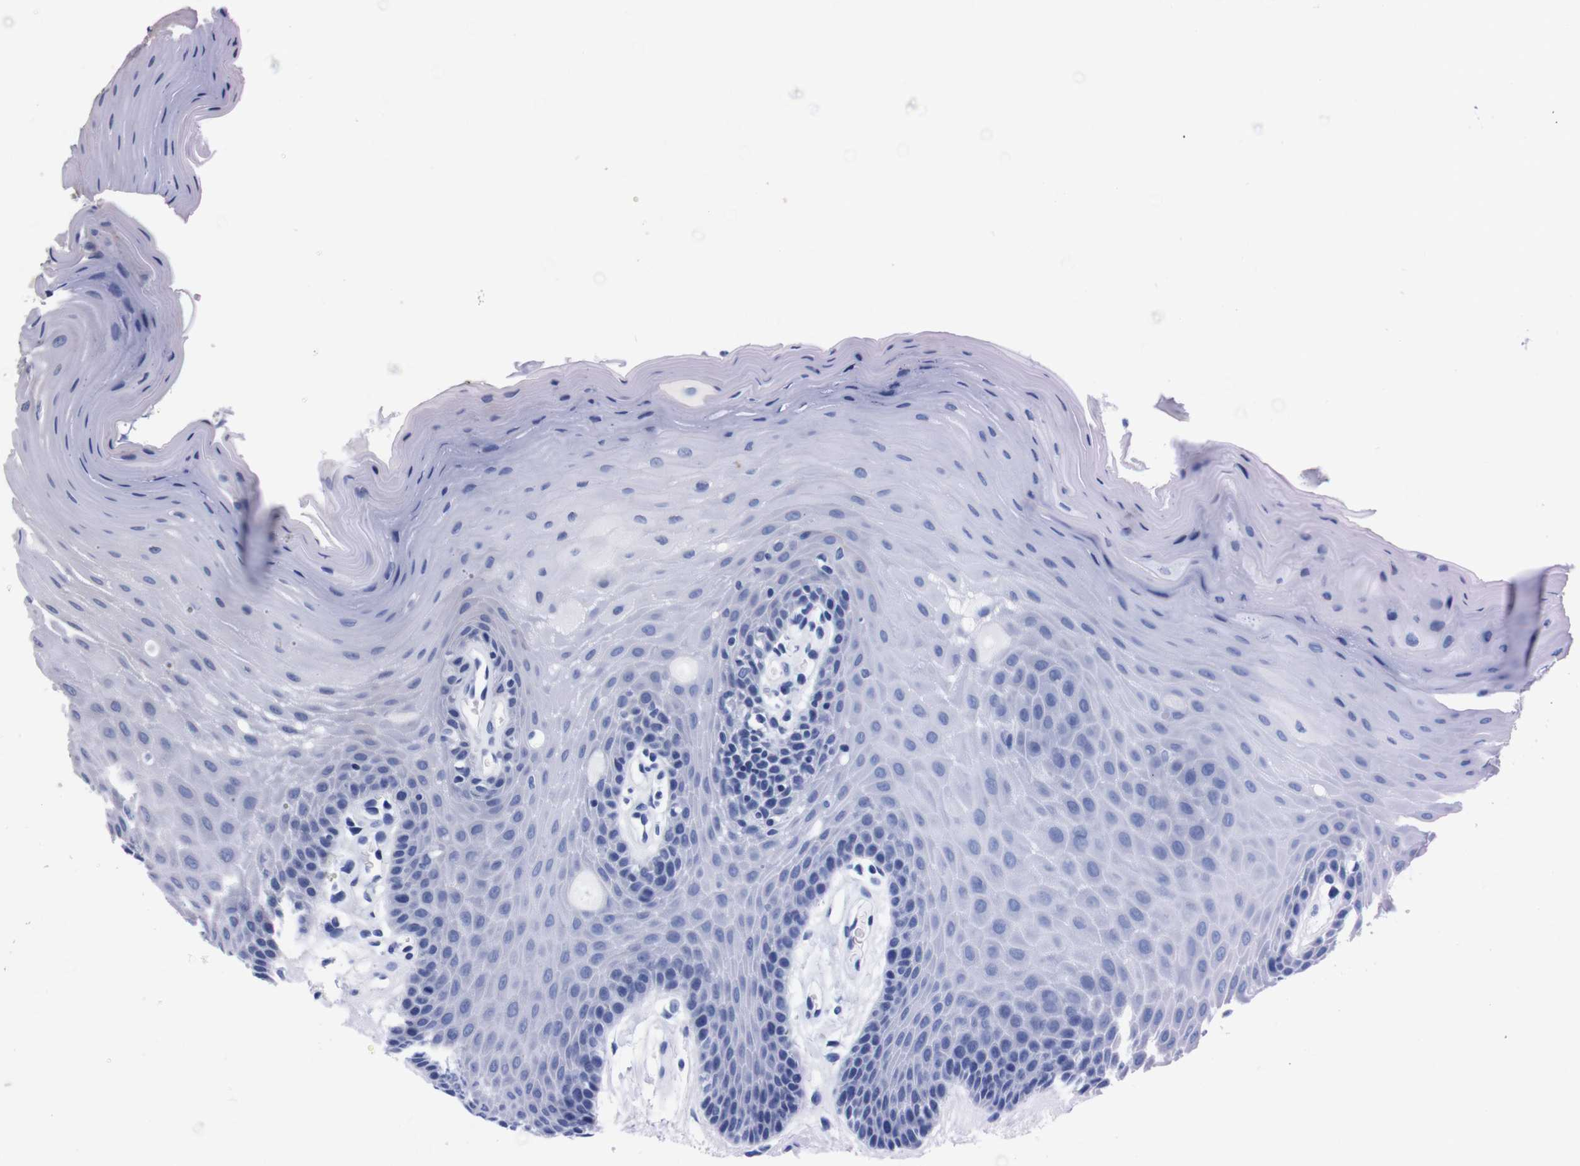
{"staining": {"intensity": "weak", "quantity": "<25%", "location": "cytoplasmic/membranous"}, "tissue": "oral mucosa", "cell_type": "Squamous epithelial cells", "image_type": "normal", "snomed": [{"axis": "morphology", "description": "Normal tissue, NOS"}, {"axis": "morphology", "description": "Squamous cell carcinoma, NOS"}, {"axis": "topography", "description": "Skeletal muscle"}, {"axis": "topography", "description": "Adipose tissue"}, {"axis": "topography", "description": "Vascular tissue"}, {"axis": "topography", "description": "Oral tissue"}, {"axis": "topography", "description": "Peripheral nerve tissue"}, {"axis": "topography", "description": "Head-Neck"}], "caption": "Image shows no significant protein expression in squamous epithelial cells of unremarkable oral mucosa. (Immunohistochemistry, brightfield microscopy, high magnification).", "gene": "TNFRSF21", "patient": {"sex": "male", "age": 71}}